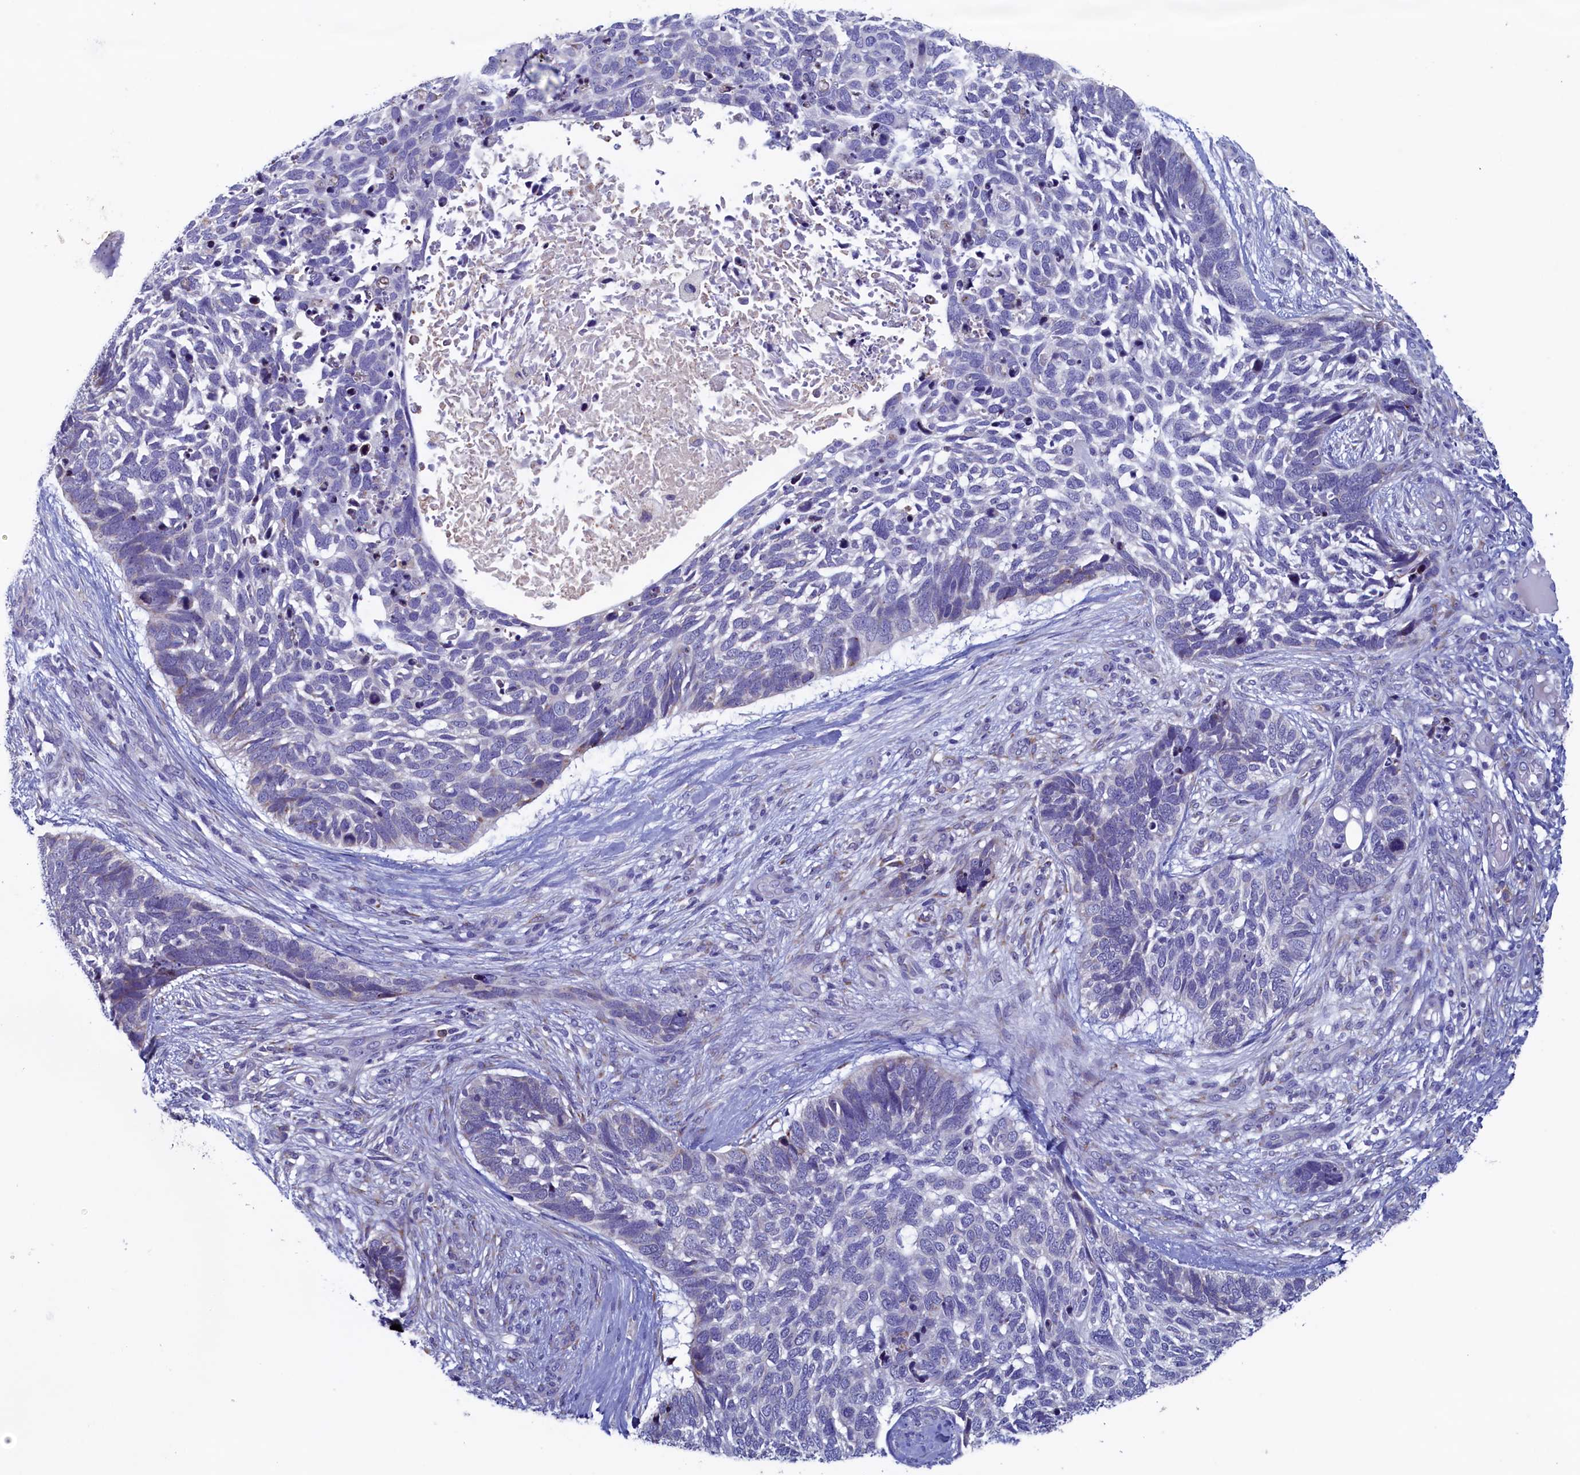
{"staining": {"intensity": "negative", "quantity": "none", "location": "none"}, "tissue": "skin cancer", "cell_type": "Tumor cells", "image_type": "cancer", "snomed": [{"axis": "morphology", "description": "Basal cell carcinoma"}, {"axis": "topography", "description": "Skin"}], "caption": "A micrograph of basal cell carcinoma (skin) stained for a protein shows no brown staining in tumor cells.", "gene": "CBLIF", "patient": {"sex": "male", "age": 88}}